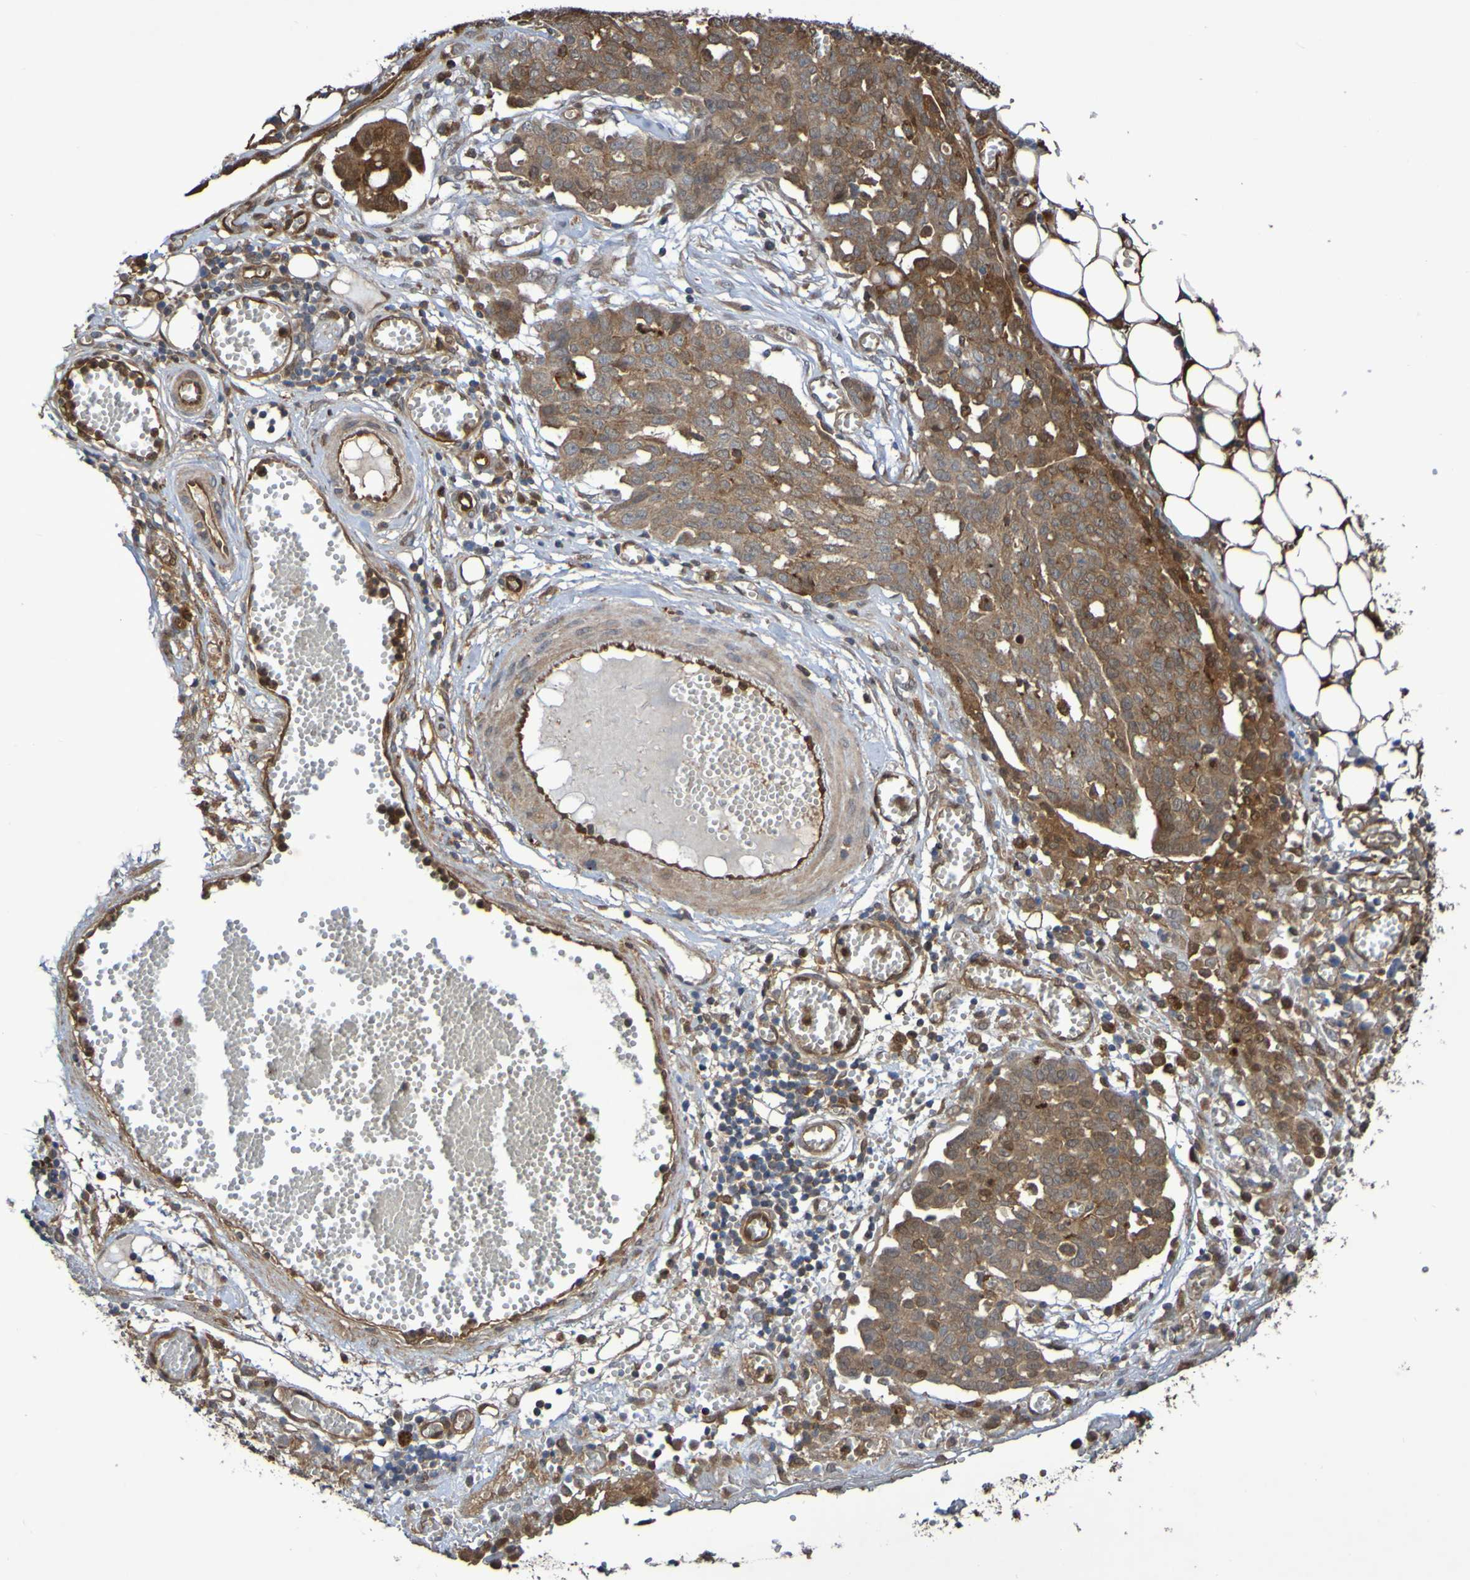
{"staining": {"intensity": "moderate", "quantity": ">75%", "location": "cytoplasmic/membranous"}, "tissue": "ovarian cancer", "cell_type": "Tumor cells", "image_type": "cancer", "snomed": [{"axis": "morphology", "description": "Cystadenocarcinoma, serous, NOS"}, {"axis": "topography", "description": "Soft tissue"}, {"axis": "topography", "description": "Ovary"}], "caption": "There is medium levels of moderate cytoplasmic/membranous positivity in tumor cells of serous cystadenocarcinoma (ovarian), as demonstrated by immunohistochemical staining (brown color).", "gene": "SERPINB6", "patient": {"sex": "female", "age": 57}}